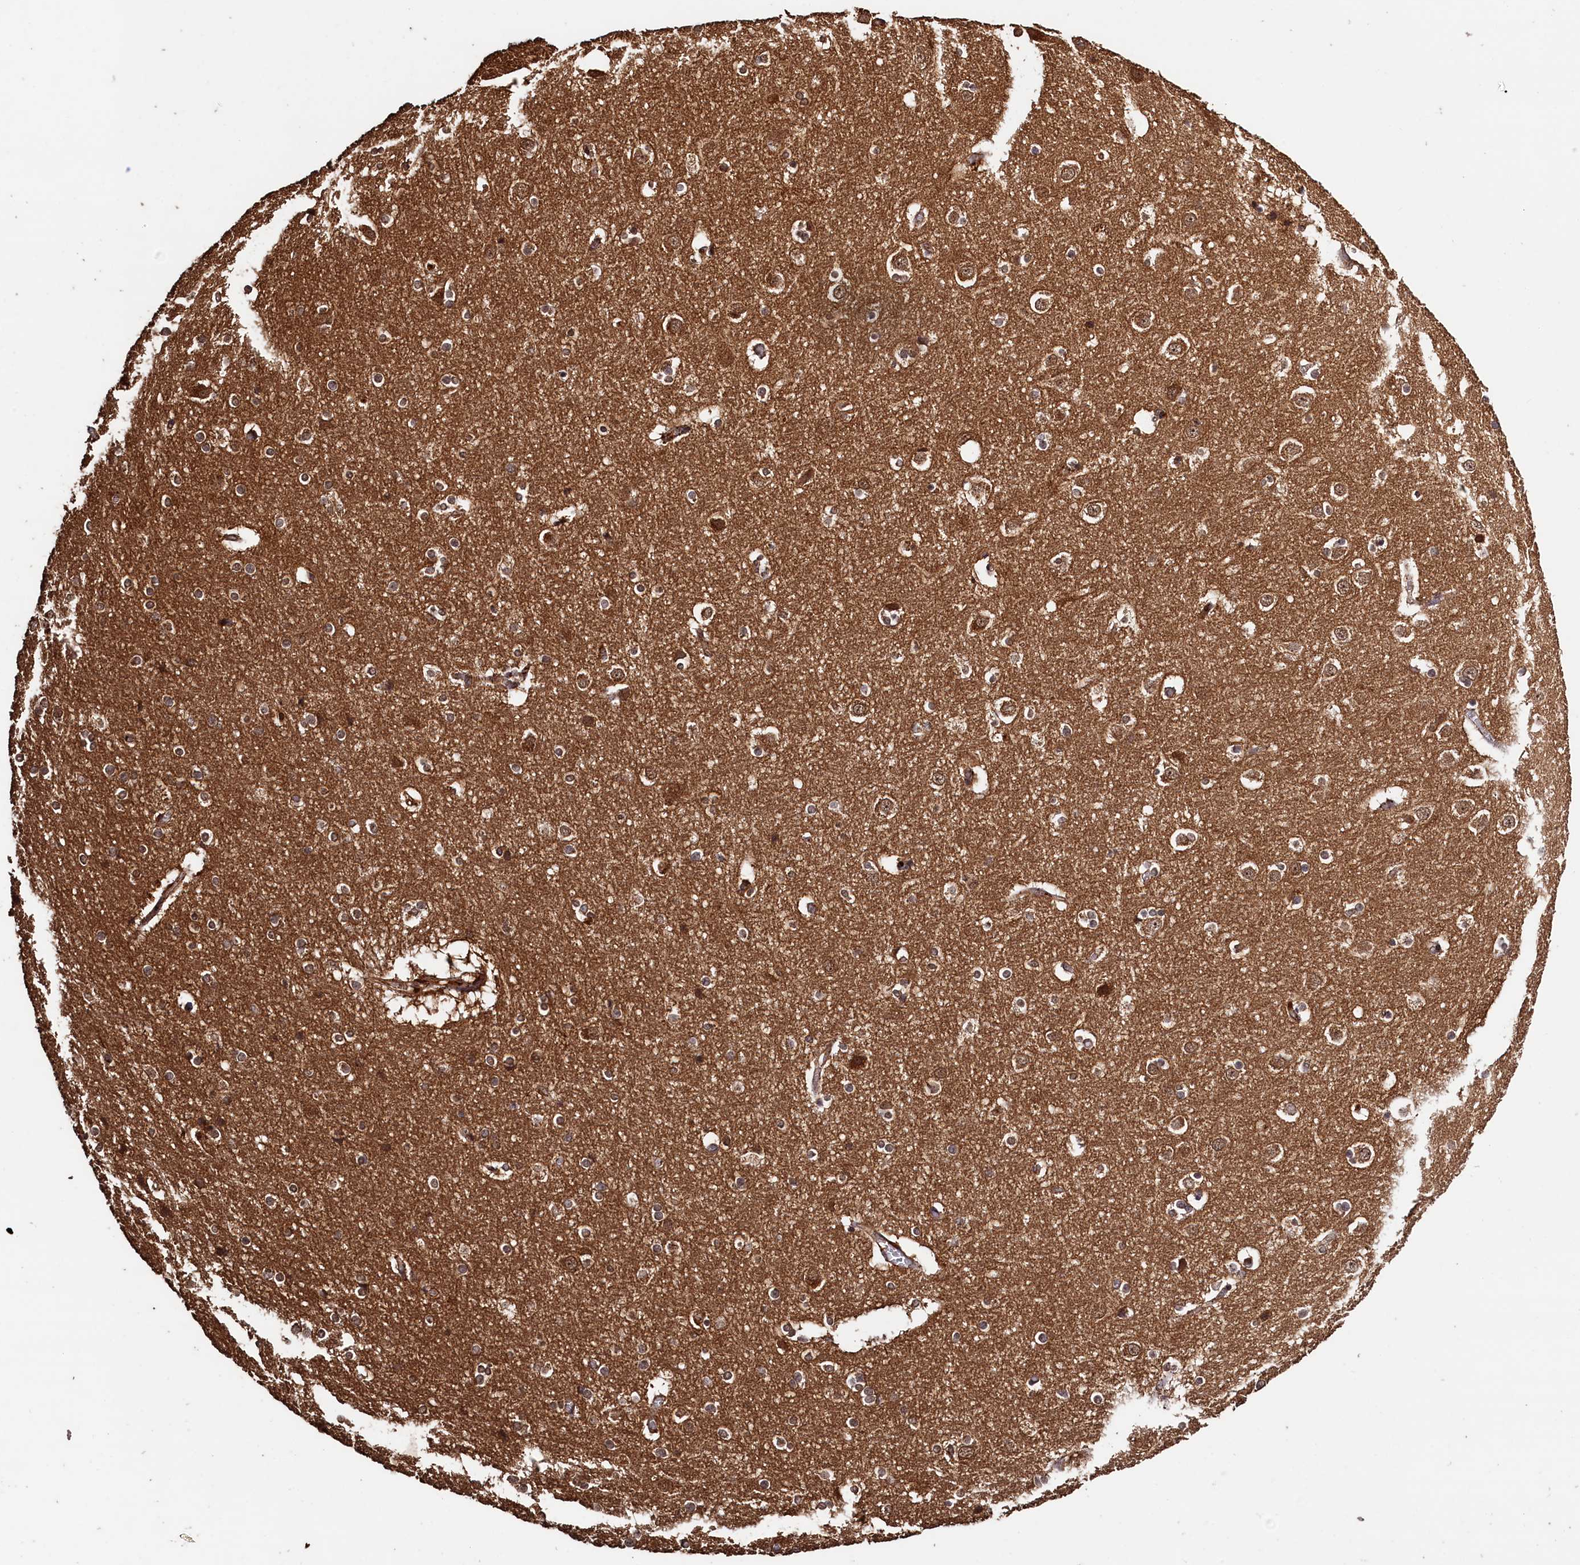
{"staining": {"intensity": "strong", "quantity": ">75%", "location": "cytoplasmic/membranous"}, "tissue": "cerebral cortex", "cell_type": "Endothelial cells", "image_type": "normal", "snomed": [{"axis": "morphology", "description": "Normal tissue, NOS"}, {"axis": "topography", "description": "Cerebral cortex"}], "caption": "Immunohistochemical staining of benign human cerebral cortex shows >75% levels of strong cytoplasmic/membranous protein staining in about >75% of endothelial cells. The staining is performed using DAB brown chromogen to label protein expression. The nuclei are counter-stained blue using hematoxylin.", "gene": "SNX33", "patient": {"sex": "male", "age": 54}}